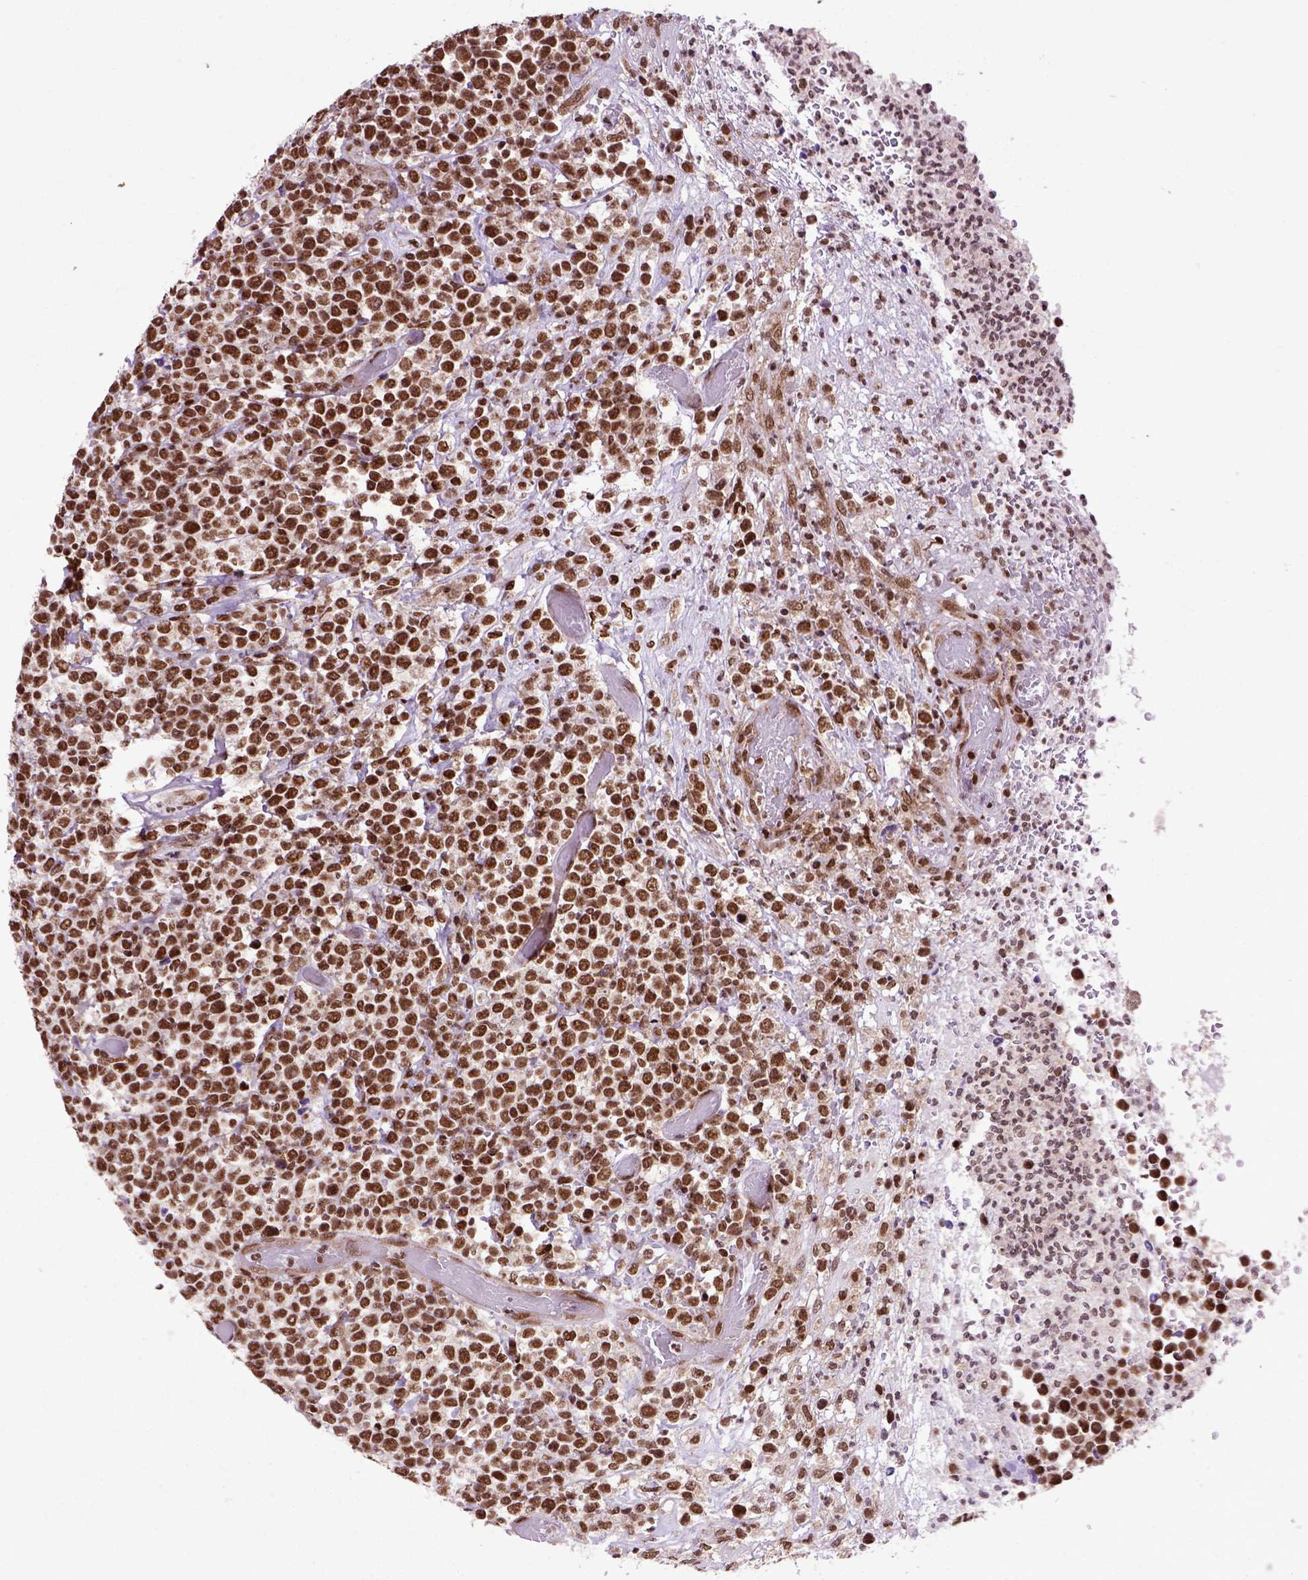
{"staining": {"intensity": "strong", "quantity": ">75%", "location": "nuclear"}, "tissue": "lymphoma", "cell_type": "Tumor cells", "image_type": "cancer", "snomed": [{"axis": "morphology", "description": "Malignant lymphoma, non-Hodgkin's type, High grade"}, {"axis": "topography", "description": "Soft tissue"}], "caption": "Malignant lymphoma, non-Hodgkin's type (high-grade) stained for a protein (brown) demonstrates strong nuclear positive expression in about >75% of tumor cells.", "gene": "CELF1", "patient": {"sex": "female", "age": 56}}